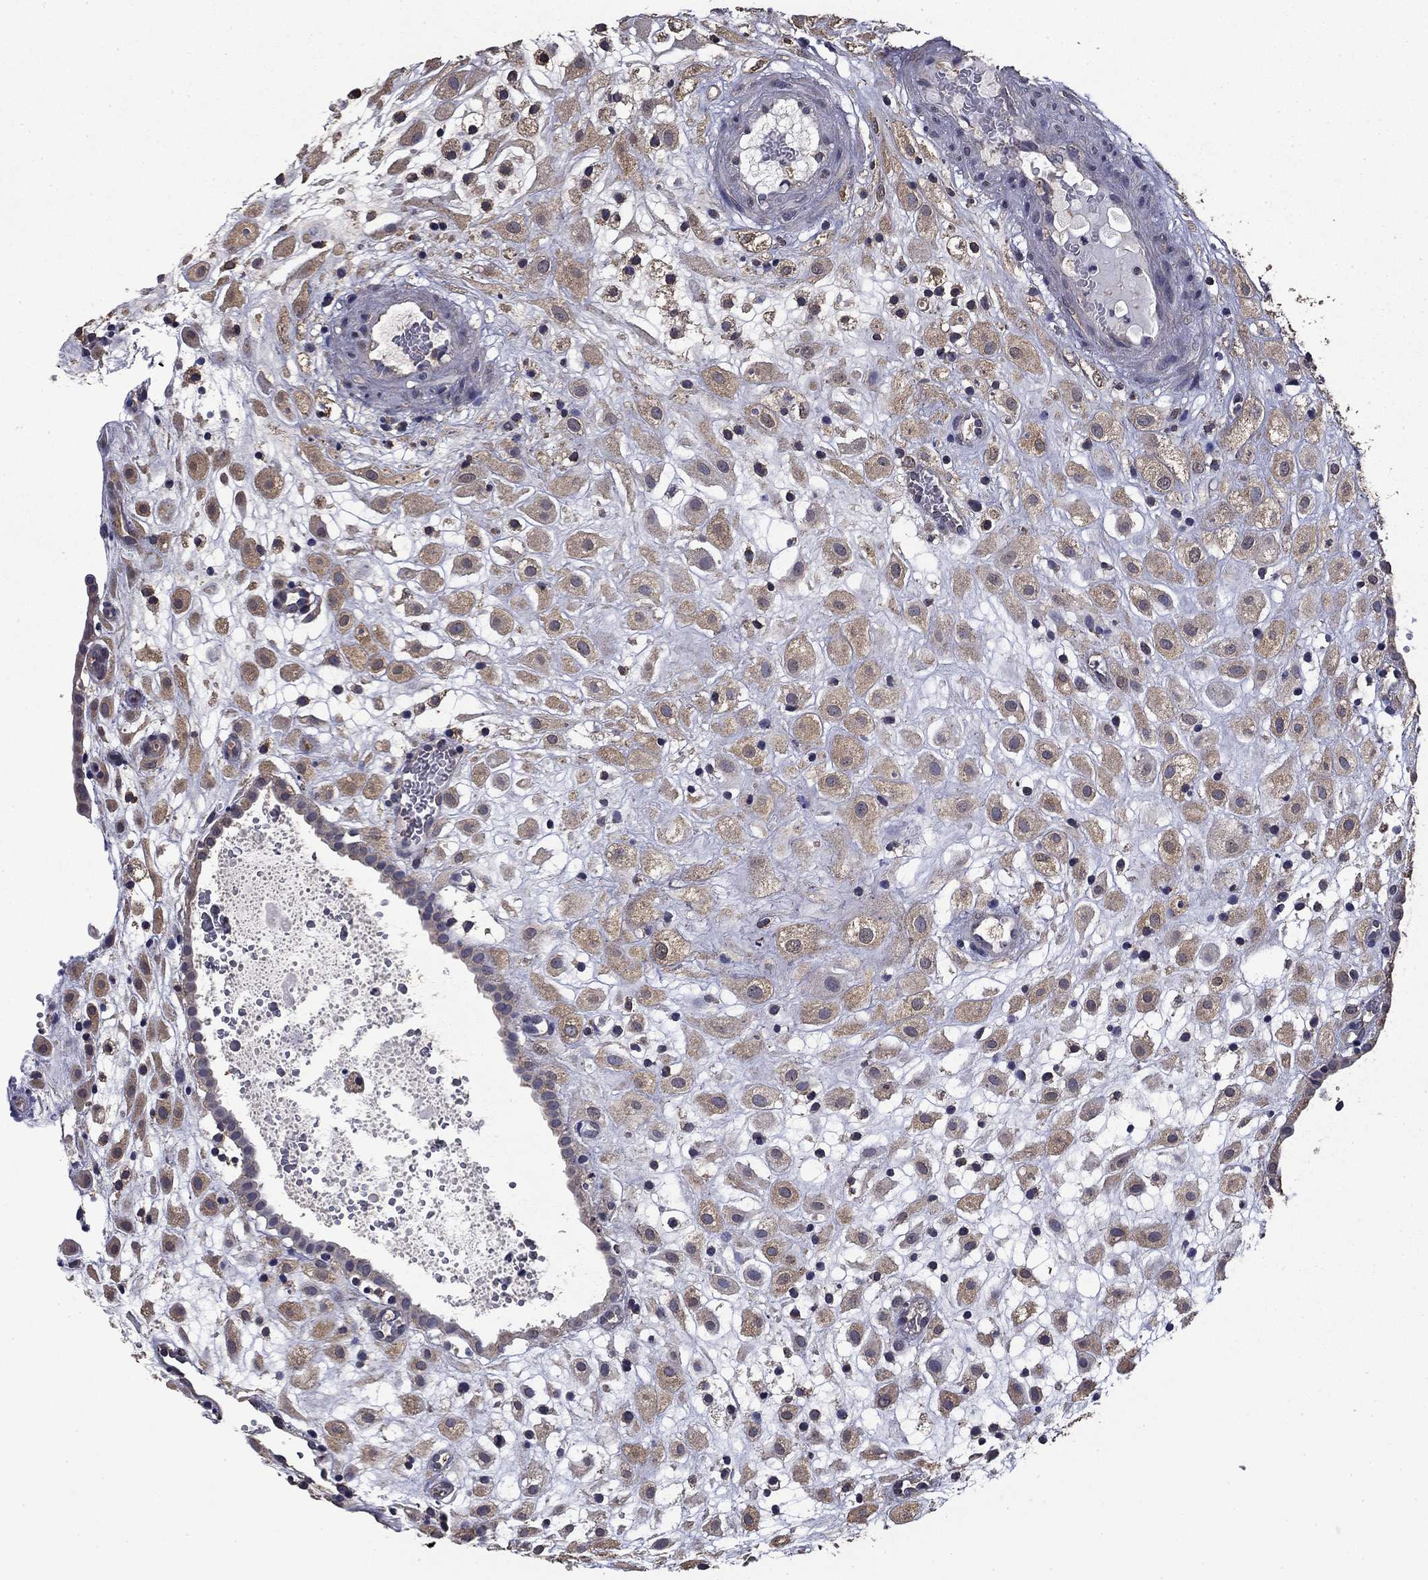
{"staining": {"intensity": "weak", "quantity": ">75%", "location": "cytoplasmic/membranous"}, "tissue": "placenta", "cell_type": "Decidual cells", "image_type": "normal", "snomed": [{"axis": "morphology", "description": "Normal tissue, NOS"}, {"axis": "topography", "description": "Placenta"}], "caption": "Placenta stained with DAB immunohistochemistry displays low levels of weak cytoplasmic/membranous positivity in approximately >75% of decidual cells.", "gene": "MFAP3L", "patient": {"sex": "female", "age": 24}}